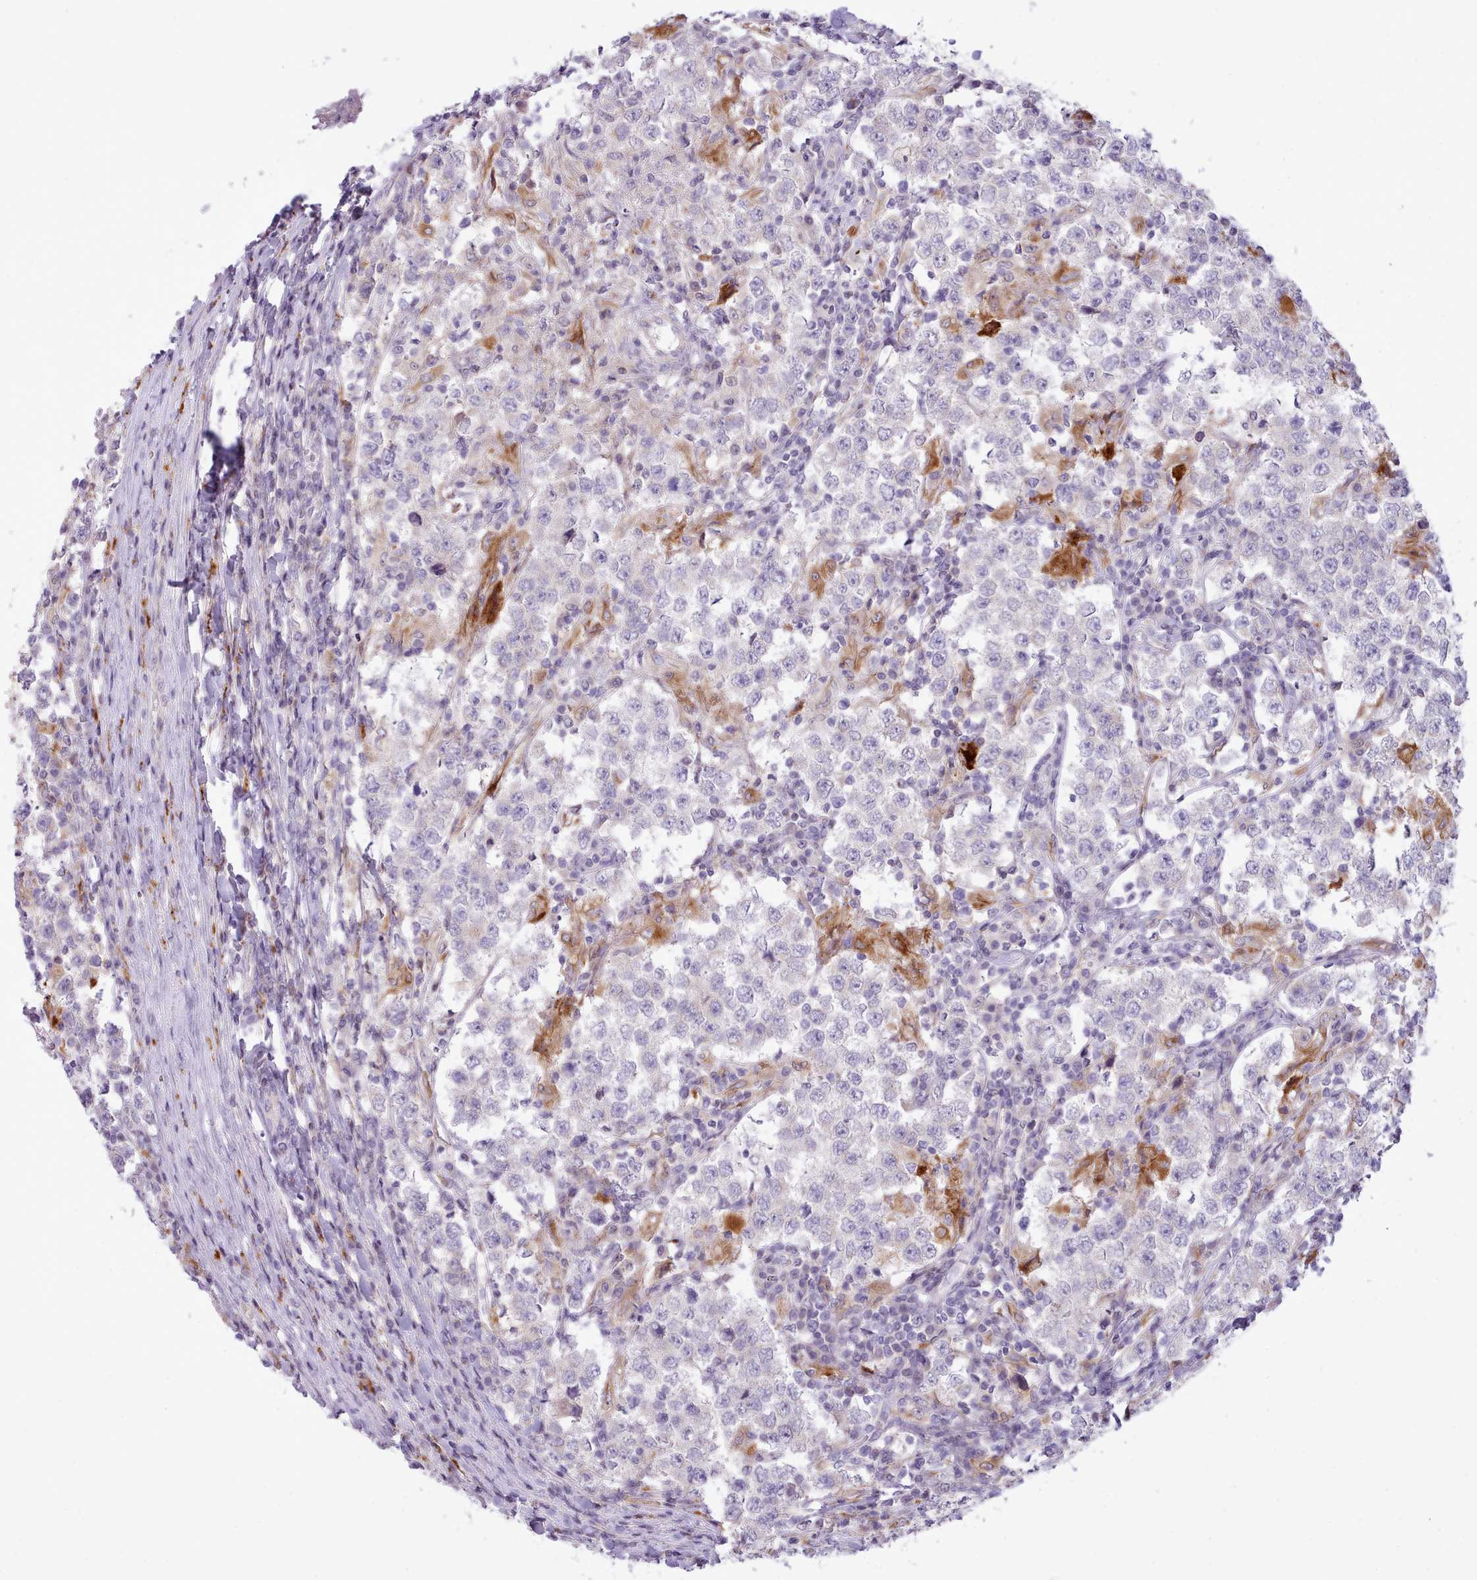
{"staining": {"intensity": "negative", "quantity": "none", "location": "none"}, "tissue": "testis cancer", "cell_type": "Tumor cells", "image_type": "cancer", "snomed": [{"axis": "morphology", "description": "Seminoma, NOS"}, {"axis": "morphology", "description": "Carcinoma, Embryonal, NOS"}, {"axis": "topography", "description": "Testis"}], "caption": "Protein analysis of testis seminoma exhibits no significant staining in tumor cells.", "gene": "CYP2A13", "patient": {"sex": "male", "age": 41}}